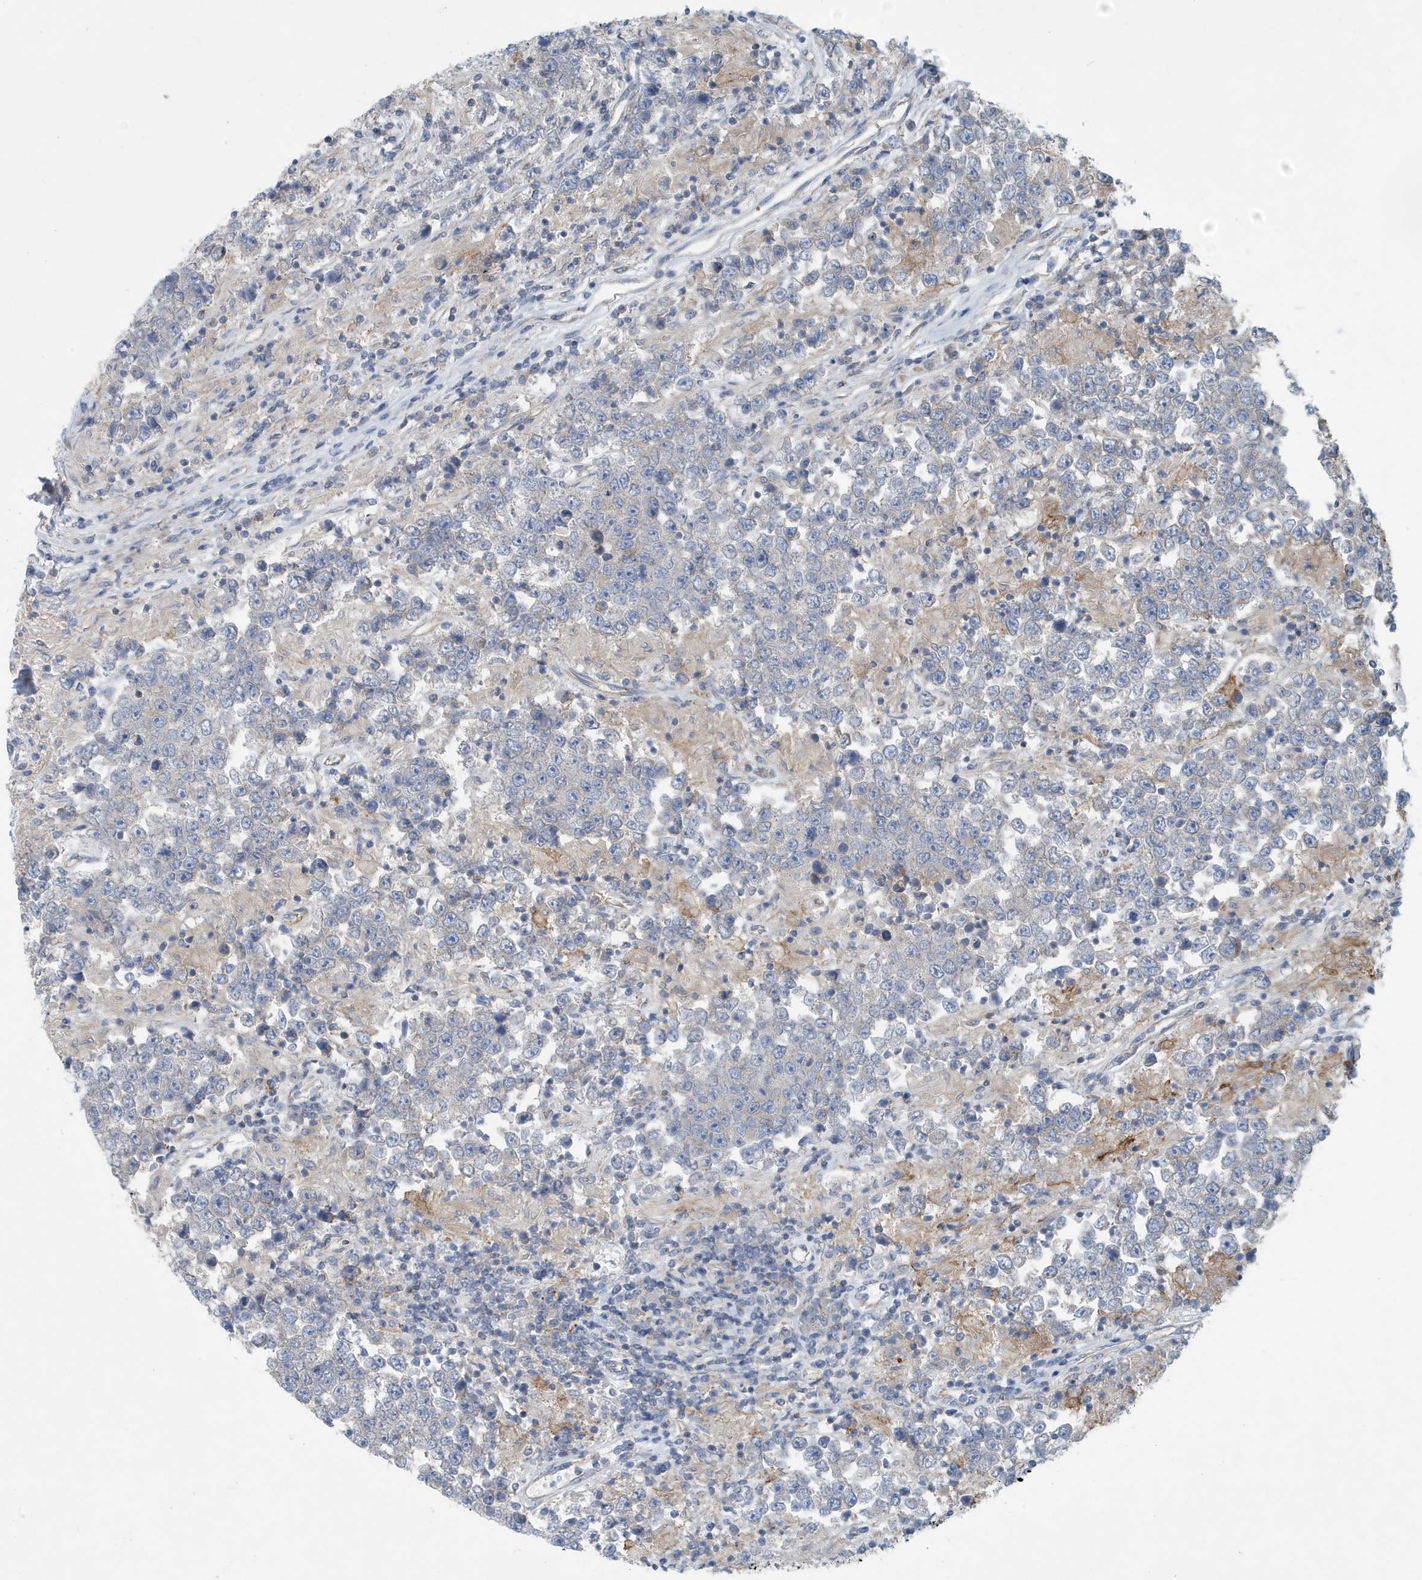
{"staining": {"intensity": "negative", "quantity": "none", "location": "none"}, "tissue": "testis cancer", "cell_type": "Tumor cells", "image_type": "cancer", "snomed": [{"axis": "morphology", "description": "Normal tissue, NOS"}, {"axis": "morphology", "description": "Urothelial carcinoma, High grade"}, {"axis": "morphology", "description": "Seminoma, NOS"}, {"axis": "morphology", "description": "Carcinoma, Embryonal, NOS"}, {"axis": "topography", "description": "Urinary bladder"}, {"axis": "topography", "description": "Testis"}], "caption": "Testis cancer (embryonal carcinoma) stained for a protein using immunohistochemistry reveals no expression tumor cells.", "gene": "PPM1M", "patient": {"sex": "male", "age": 41}}